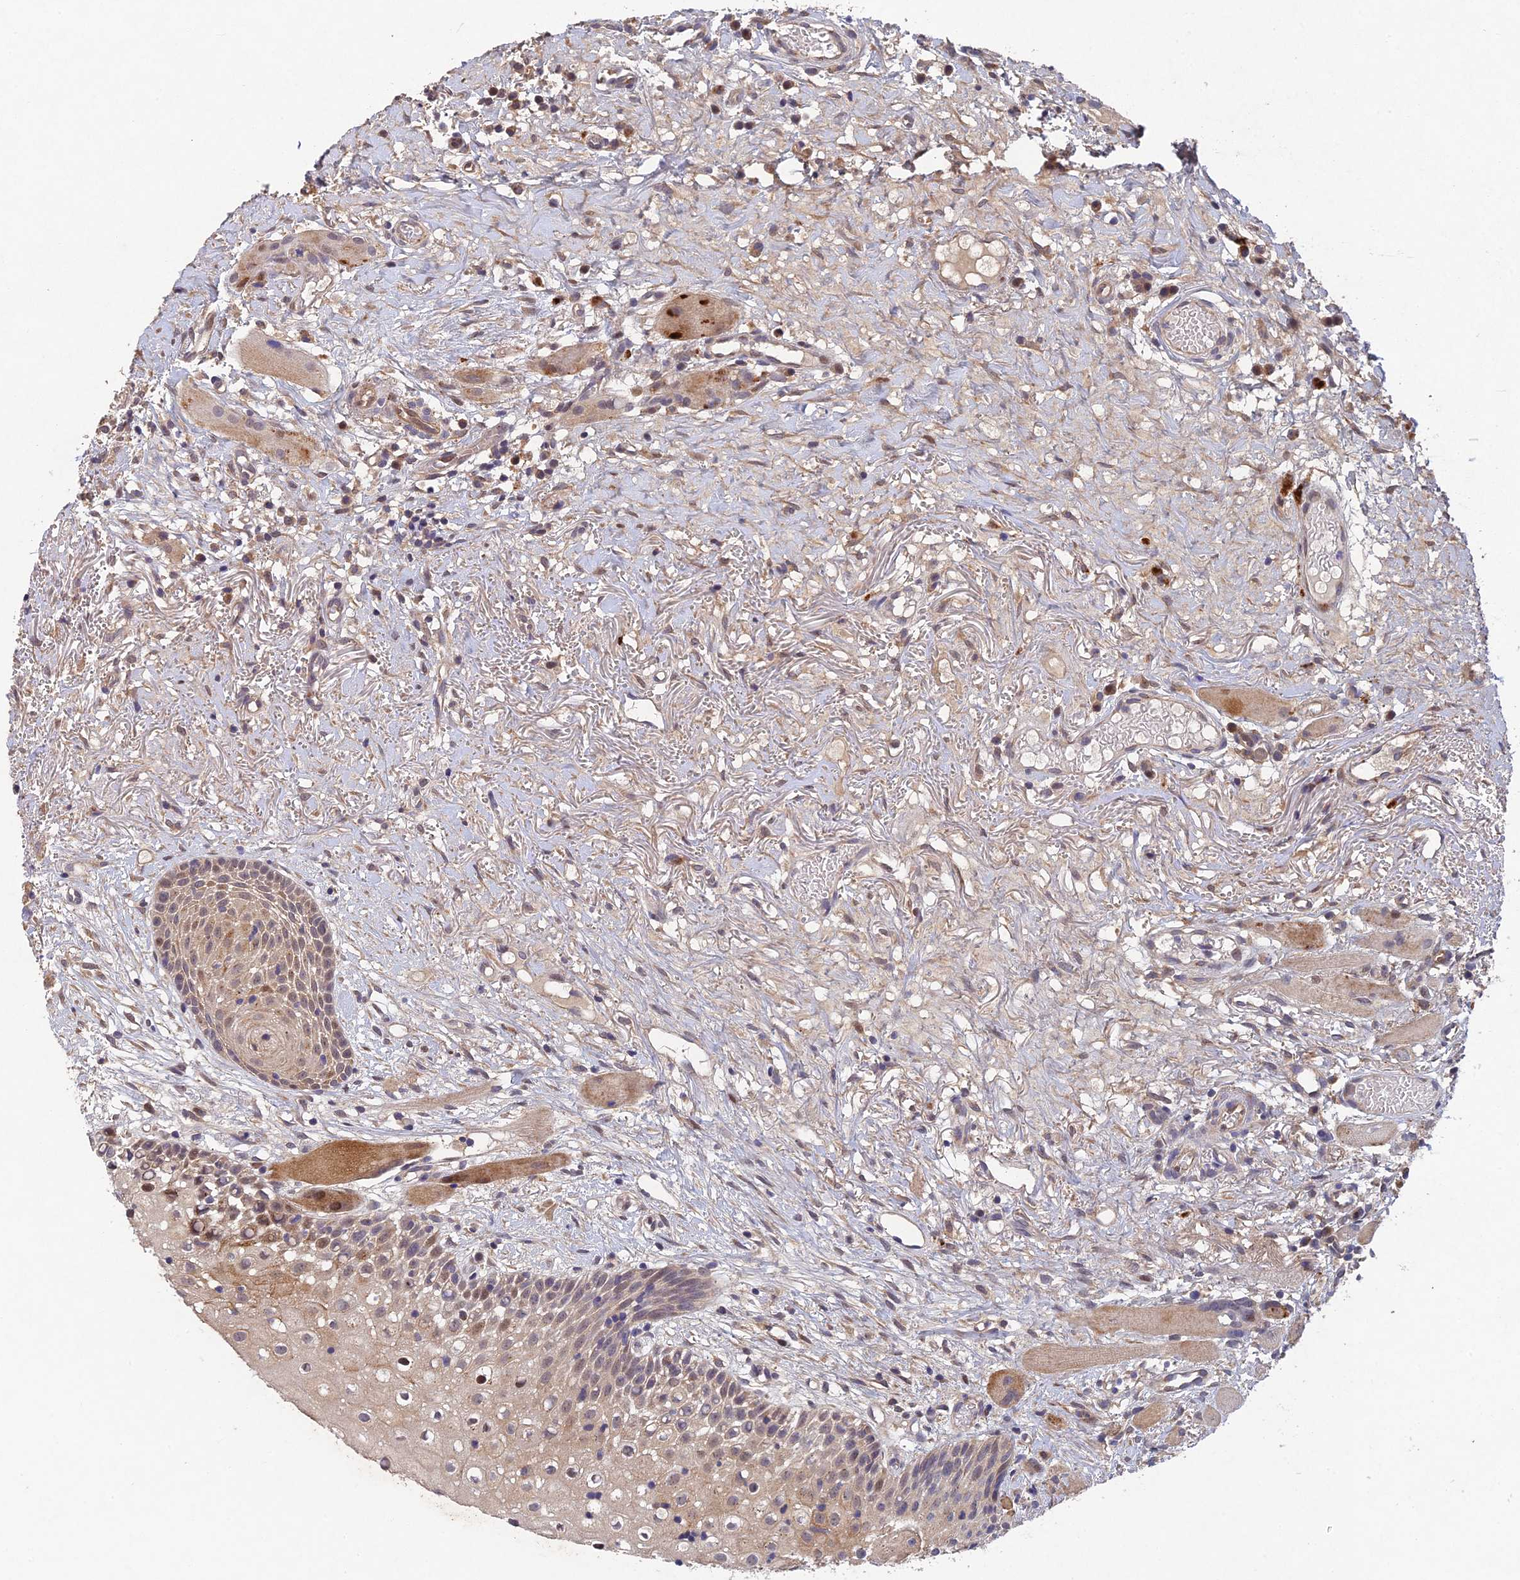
{"staining": {"intensity": "moderate", "quantity": "25%-75%", "location": "cytoplasmic/membranous,nuclear"}, "tissue": "oral mucosa", "cell_type": "Squamous epithelial cells", "image_type": "normal", "snomed": [{"axis": "morphology", "description": "Normal tissue, NOS"}, {"axis": "topography", "description": "Oral tissue"}], "caption": "Immunohistochemistry (IHC) micrograph of normal oral mucosa: human oral mucosa stained using immunohistochemistry (IHC) shows medium levels of moderate protein expression localized specifically in the cytoplasmic/membranous,nuclear of squamous epithelial cells, appearing as a cytoplasmic/membranous,nuclear brown color.", "gene": "NSMCE1", "patient": {"sex": "female", "age": 69}}